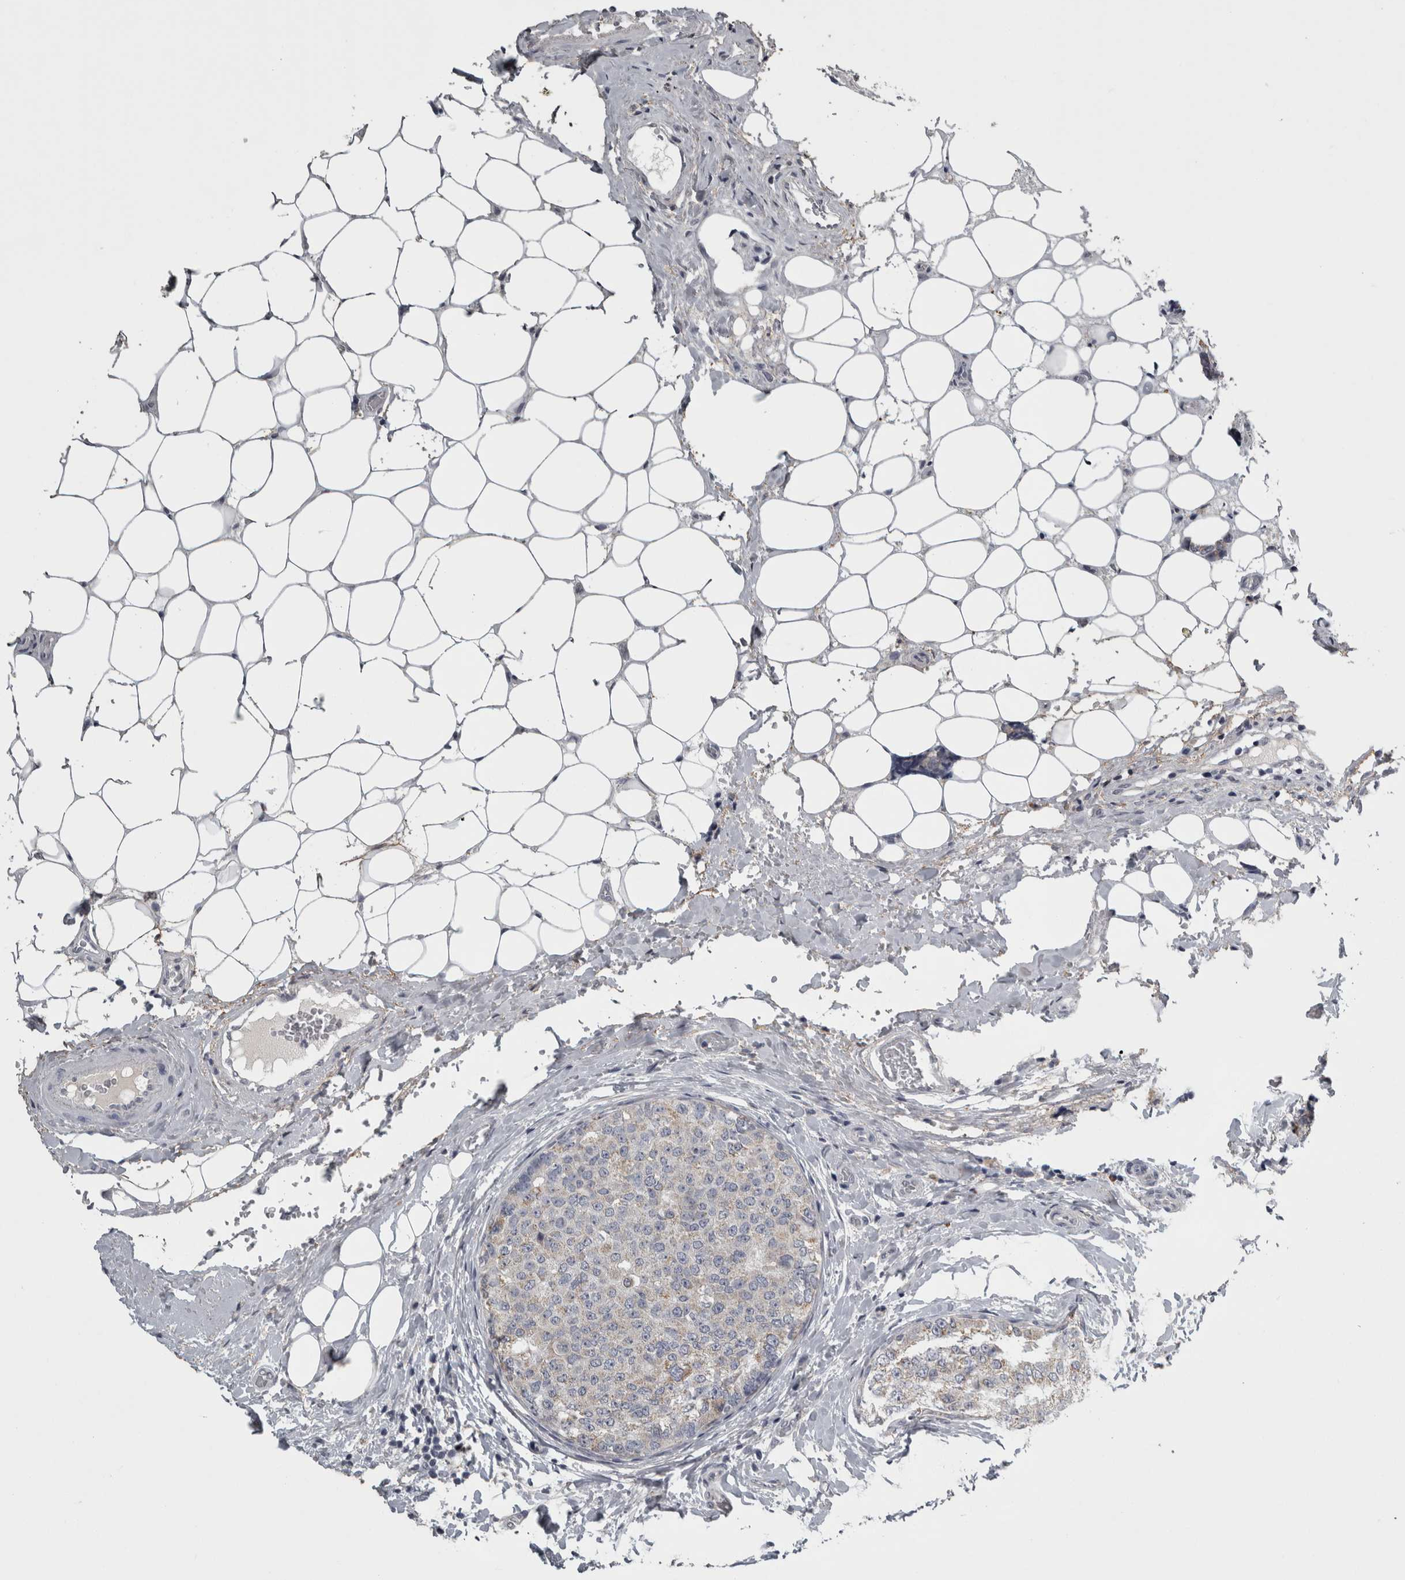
{"staining": {"intensity": "weak", "quantity": "<25%", "location": "cytoplasmic/membranous"}, "tissue": "breast cancer", "cell_type": "Tumor cells", "image_type": "cancer", "snomed": [{"axis": "morphology", "description": "Normal tissue, NOS"}, {"axis": "morphology", "description": "Duct carcinoma"}, {"axis": "topography", "description": "Breast"}], "caption": "Protein analysis of intraductal carcinoma (breast) reveals no significant expression in tumor cells. The staining was performed using DAB to visualize the protein expression in brown, while the nuclei were stained in blue with hematoxylin (Magnification: 20x).", "gene": "FRK", "patient": {"sex": "female", "age": 43}}